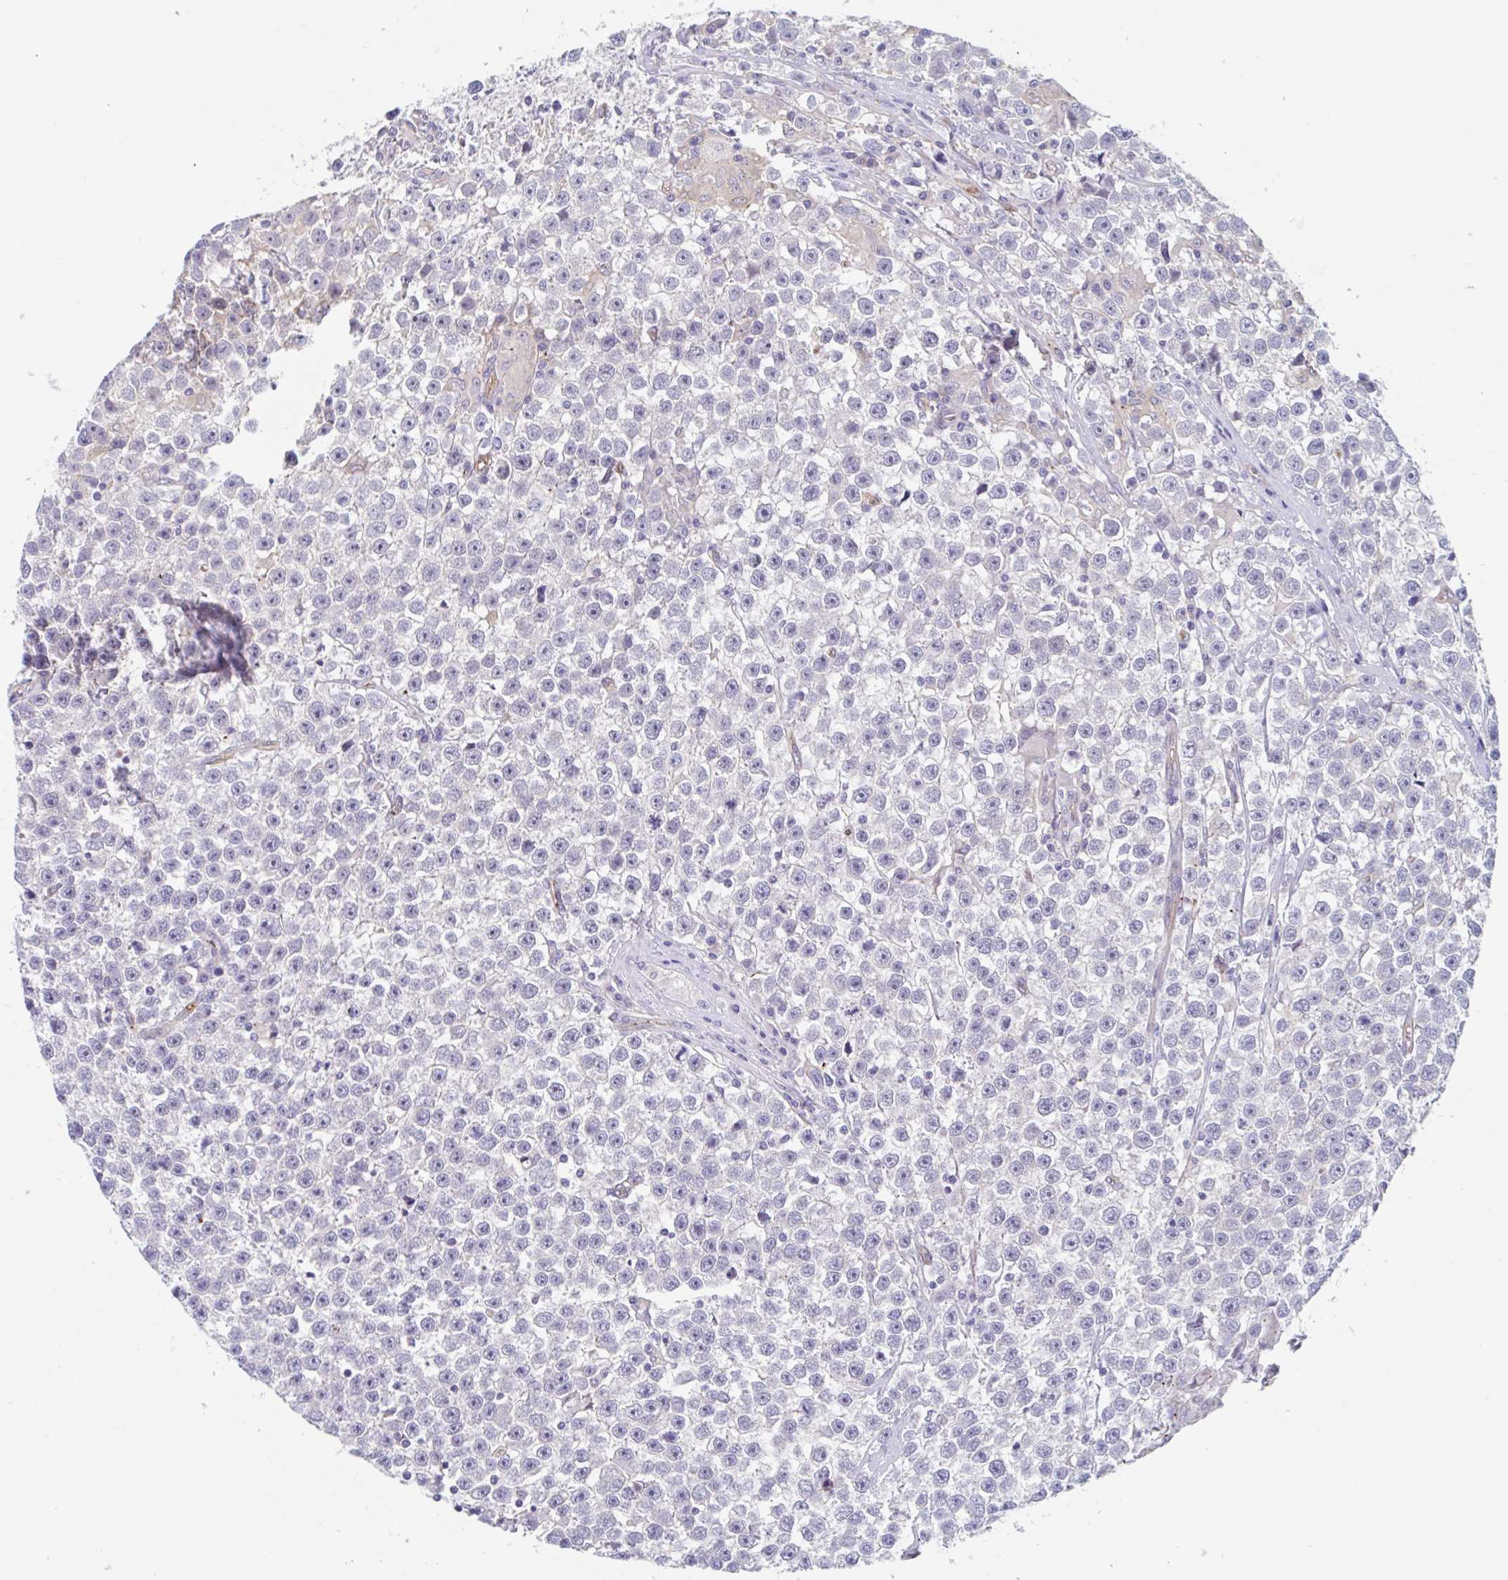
{"staining": {"intensity": "negative", "quantity": "none", "location": "none"}, "tissue": "testis cancer", "cell_type": "Tumor cells", "image_type": "cancer", "snomed": [{"axis": "morphology", "description": "Seminoma, NOS"}, {"axis": "topography", "description": "Testis"}], "caption": "A photomicrograph of testis seminoma stained for a protein demonstrates no brown staining in tumor cells.", "gene": "EHD4", "patient": {"sex": "male", "age": 31}}